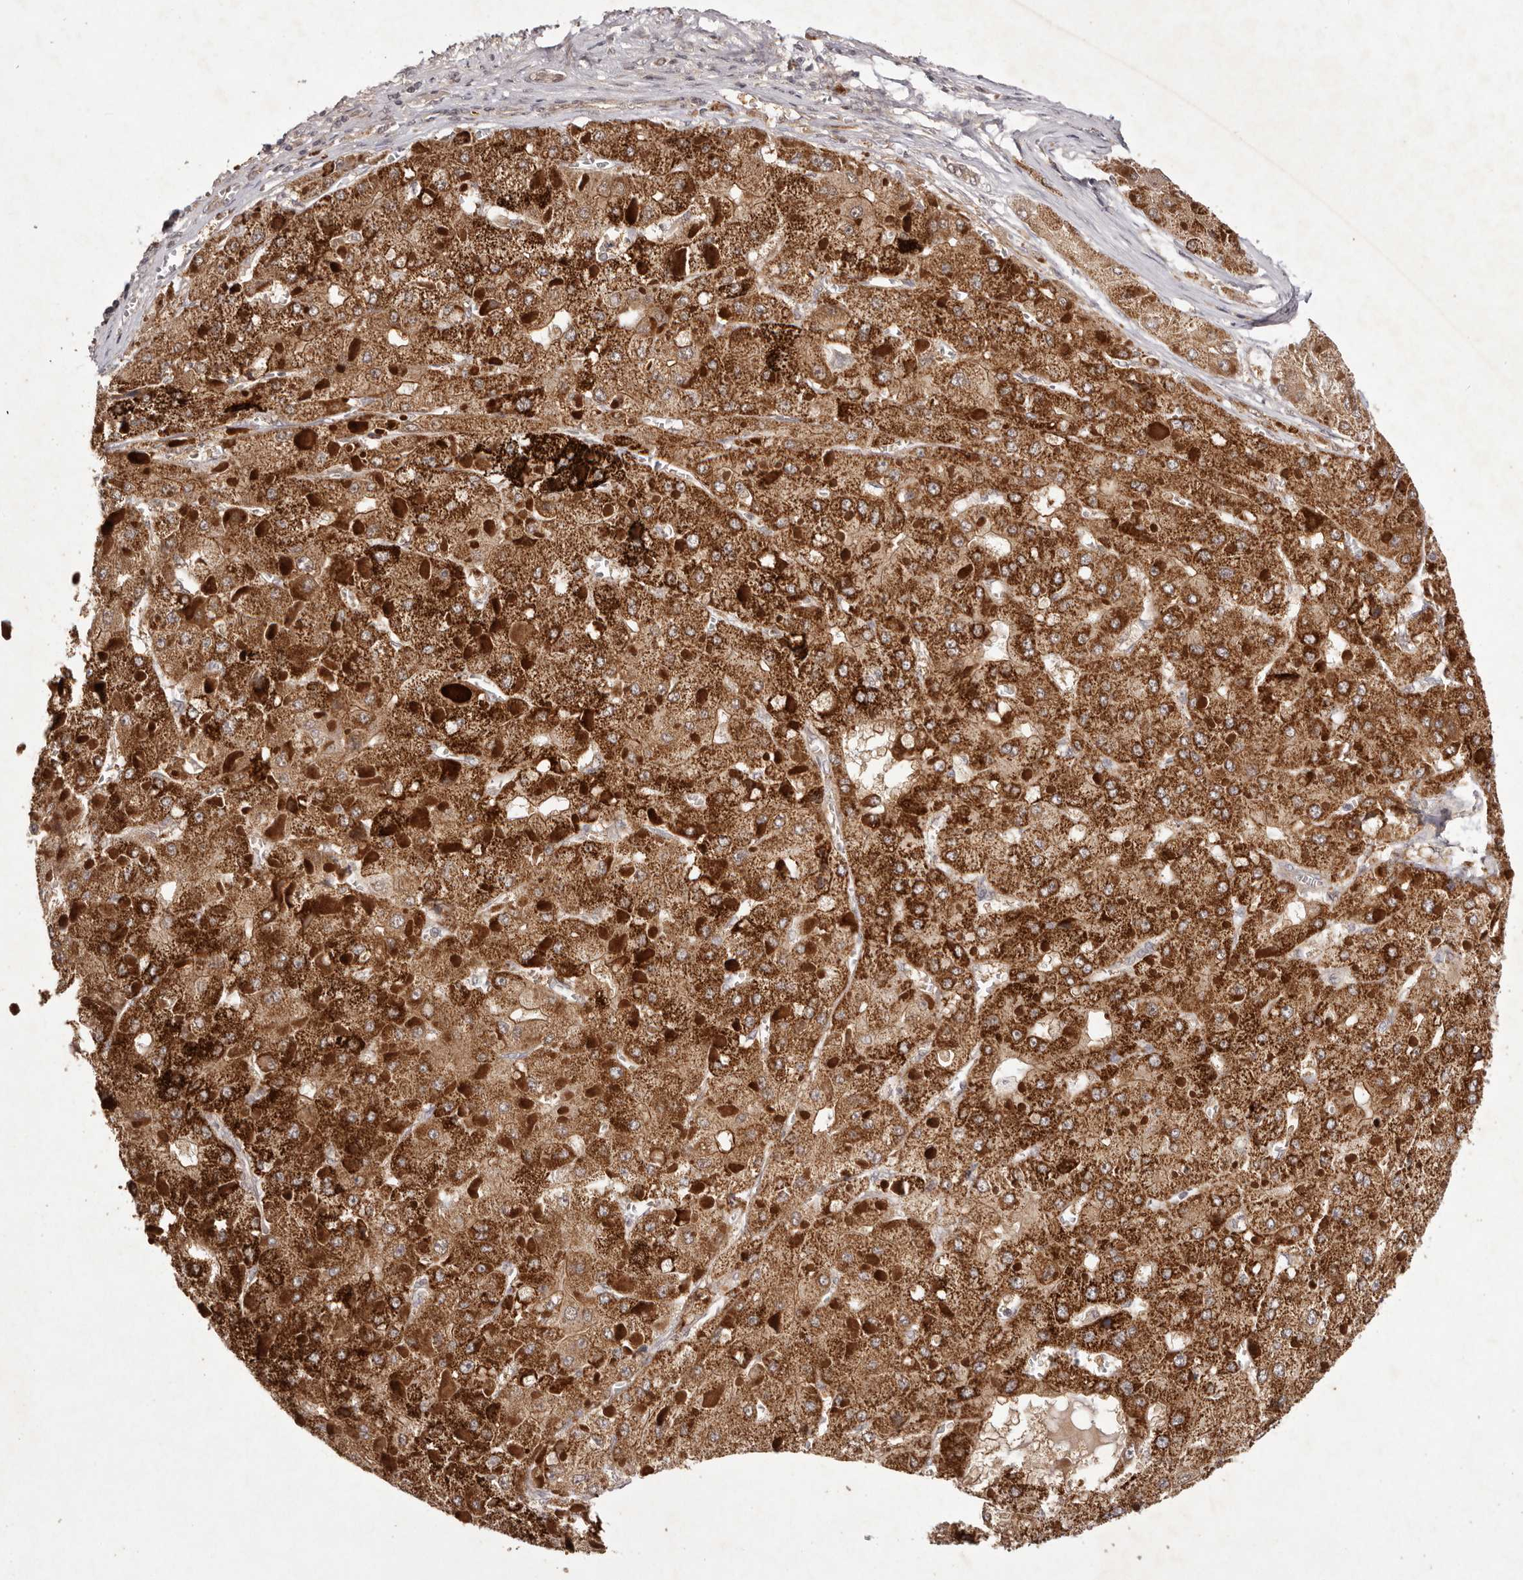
{"staining": {"intensity": "strong", "quantity": ">75%", "location": "cytoplasmic/membranous"}, "tissue": "liver cancer", "cell_type": "Tumor cells", "image_type": "cancer", "snomed": [{"axis": "morphology", "description": "Carcinoma, Hepatocellular, NOS"}, {"axis": "topography", "description": "Liver"}], "caption": "Immunohistochemistry (IHC) of human liver cancer (hepatocellular carcinoma) shows high levels of strong cytoplasmic/membranous expression in about >75% of tumor cells. (Stains: DAB in brown, nuclei in blue, Microscopy: brightfield microscopy at high magnification).", "gene": "BUD31", "patient": {"sex": "female", "age": 73}}